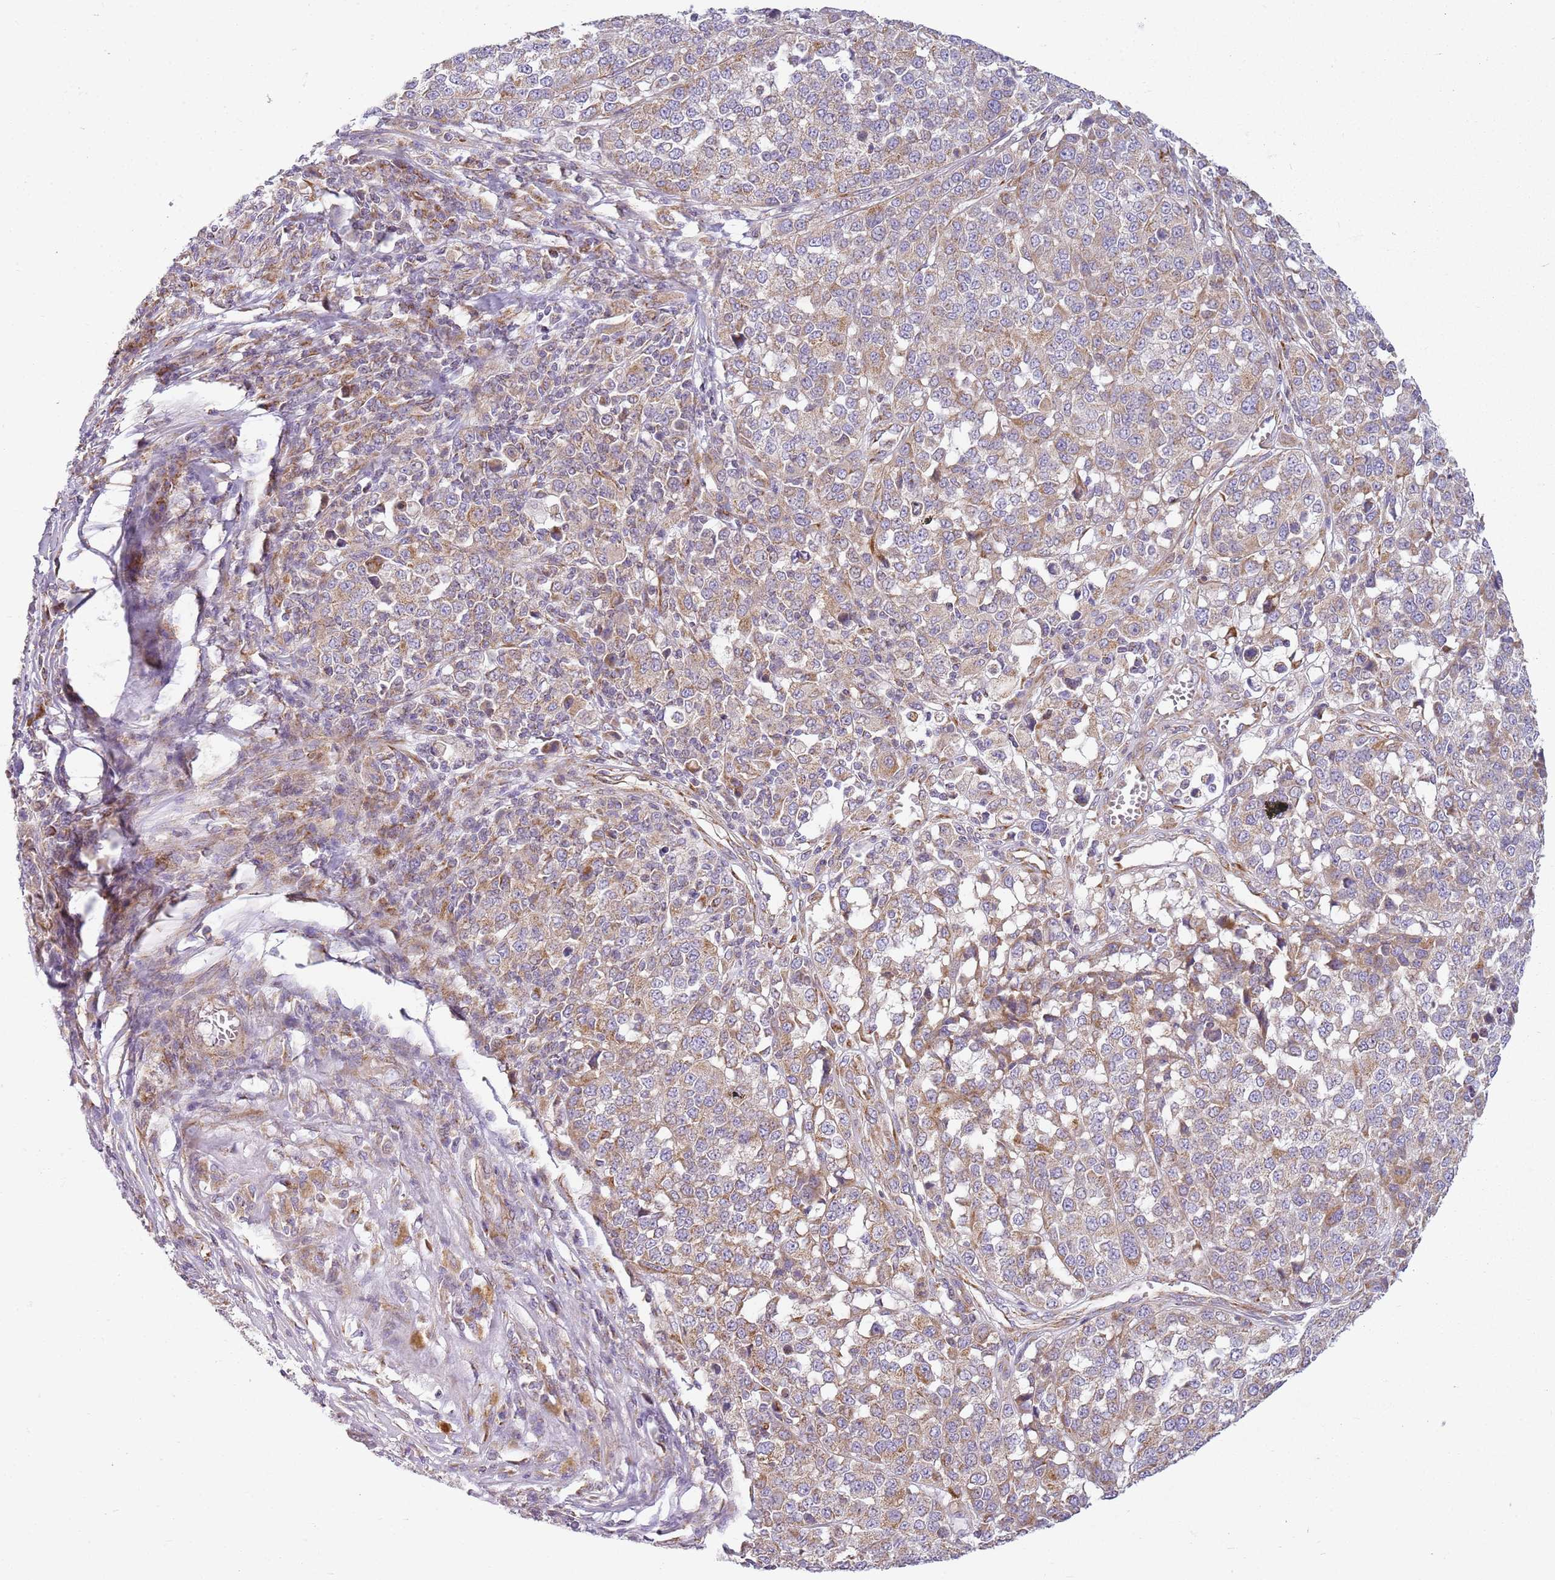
{"staining": {"intensity": "moderate", "quantity": "25%-75%", "location": "cytoplasmic/membranous"}, "tissue": "melanoma", "cell_type": "Tumor cells", "image_type": "cancer", "snomed": [{"axis": "morphology", "description": "Malignant melanoma, Metastatic site"}, {"axis": "topography", "description": "Lymph node"}], "caption": "Protein expression analysis of human melanoma reveals moderate cytoplasmic/membranous staining in about 25%-75% of tumor cells.", "gene": "TMEM200C", "patient": {"sex": "male", "age": 44}}